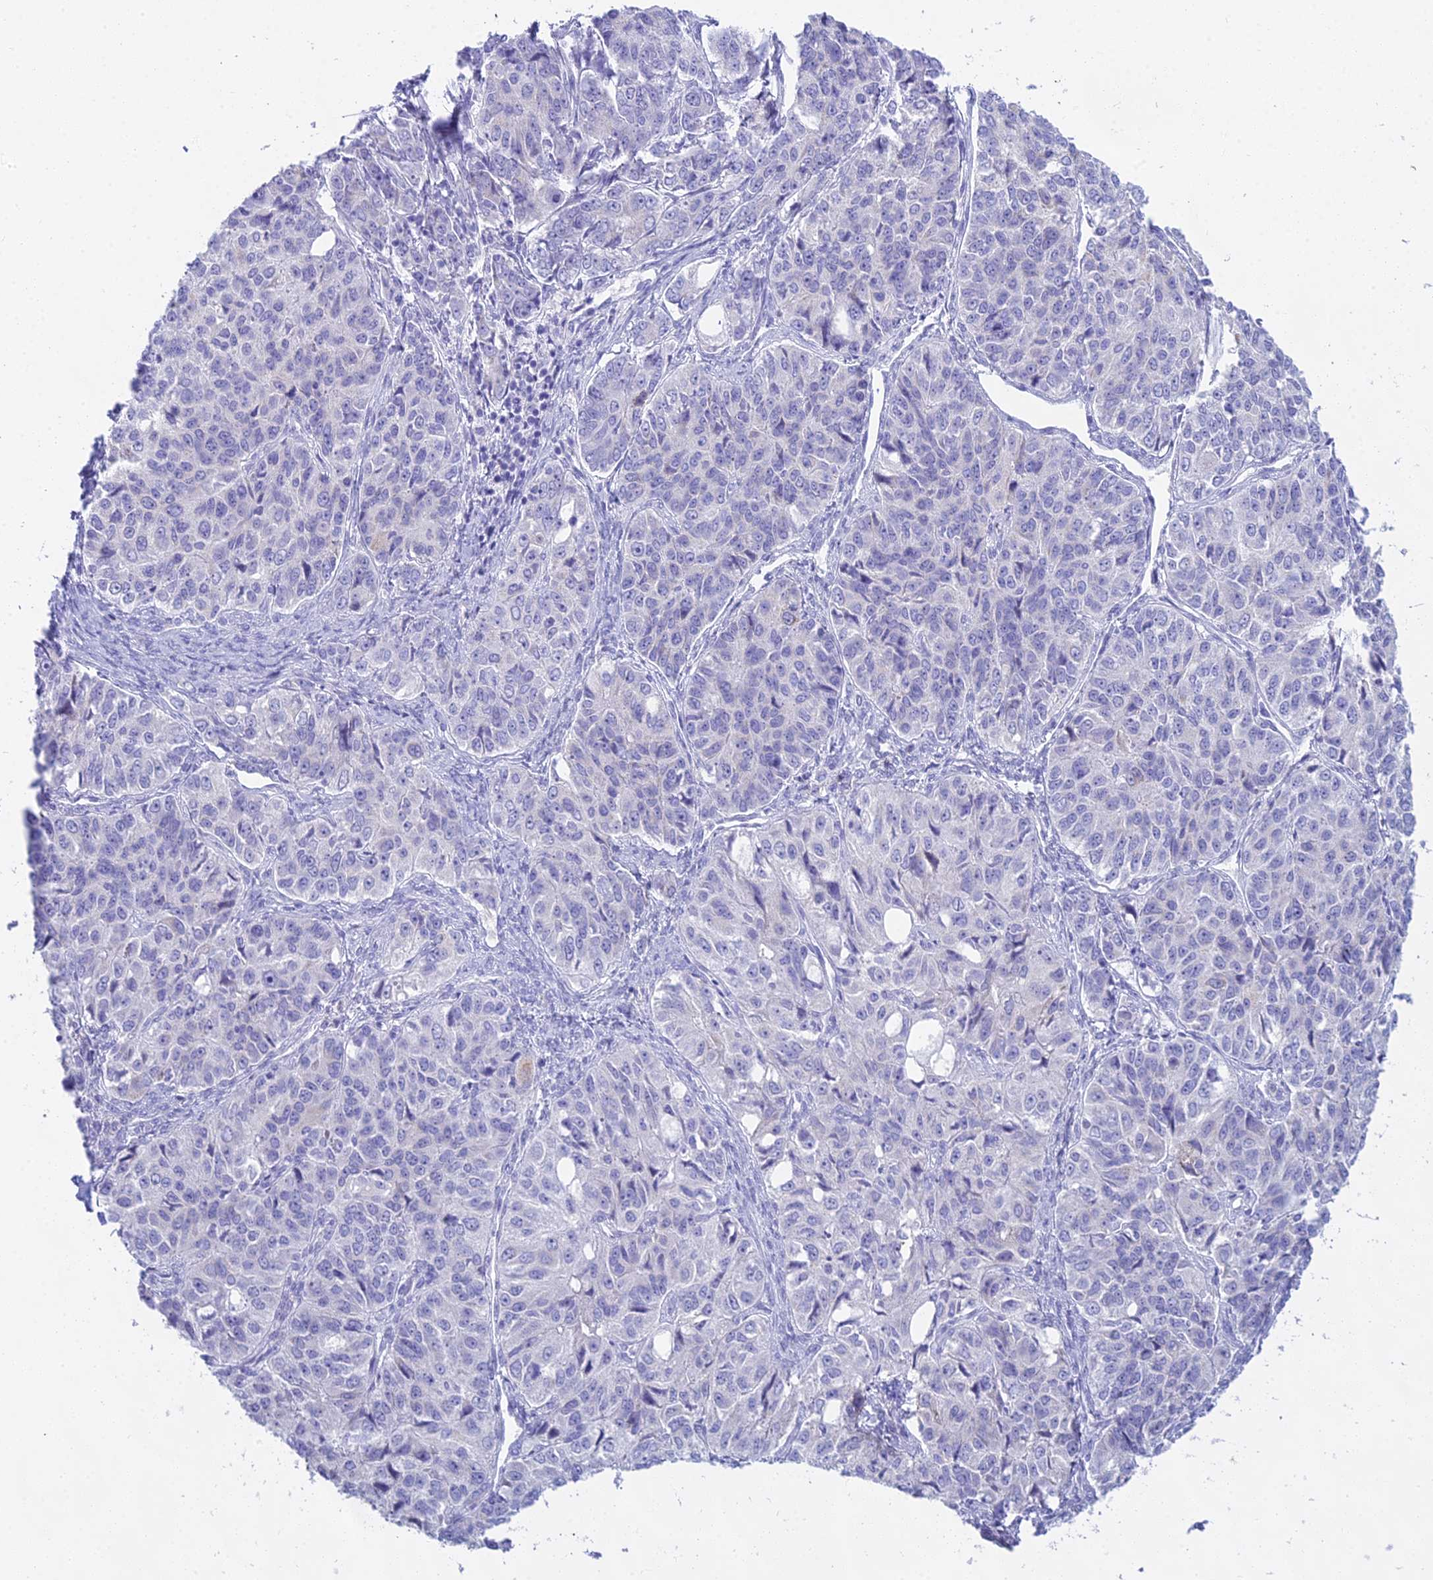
{"staining": {"intensity": "negative", "quantity": "none", "location": "none"}, "tissue": "ovarian cancer", "cell_type": "Tumor cells", "image_type": "cancer", "snomed": [{"axis": "morphology", "description": "Carcinoma, endometroid"}, {"axis": "topography", "description": "Ovary"}], "caption": "Tumor cells are negative for protein expression in human ovarian endometroid carcinoma.", "gene": "CGB2", "patient": {"sex": "female", "age": 51}}